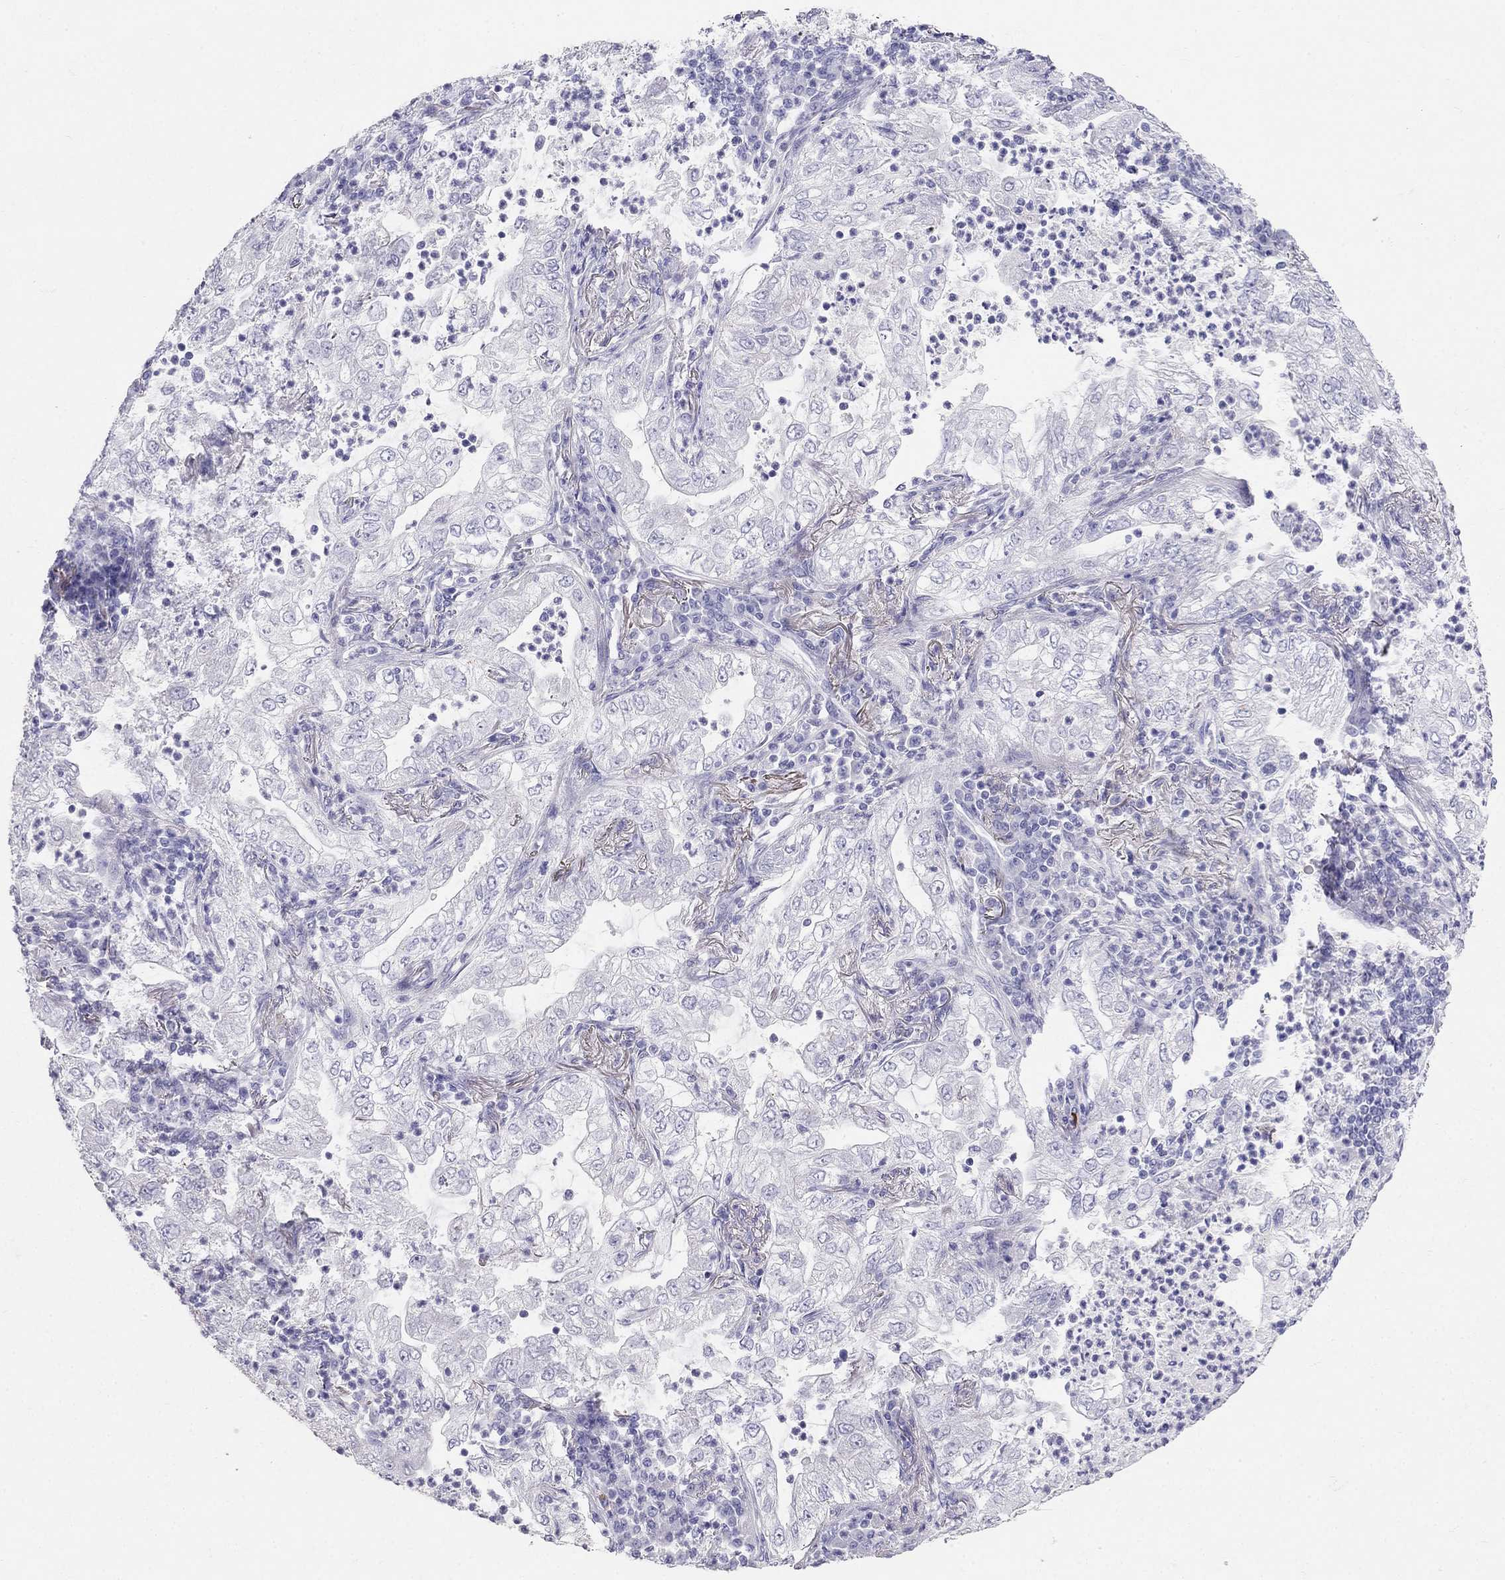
{"staining": {"intensity": "negative", "quantity": "none", "location": "none"}, "tissue": "lung cancer", "cell_type": "Tumor cells", "image_type": "cancer", "snomed": [{"axis": "morphology", "description": "Adenocarcinoma, NOS"}, {"axis": "topography", "description": "Lung"}], "caption": "This photomicrograph is of lung cancer (adenocarcinoma) stained with immunohistochemistry (IHC) to label a protein in brown with the nuclei are counter-stained blue. There is no expression in tumor cells.", "gene": "RFLNA", "patient": {"sex": "female", "age": 73}}